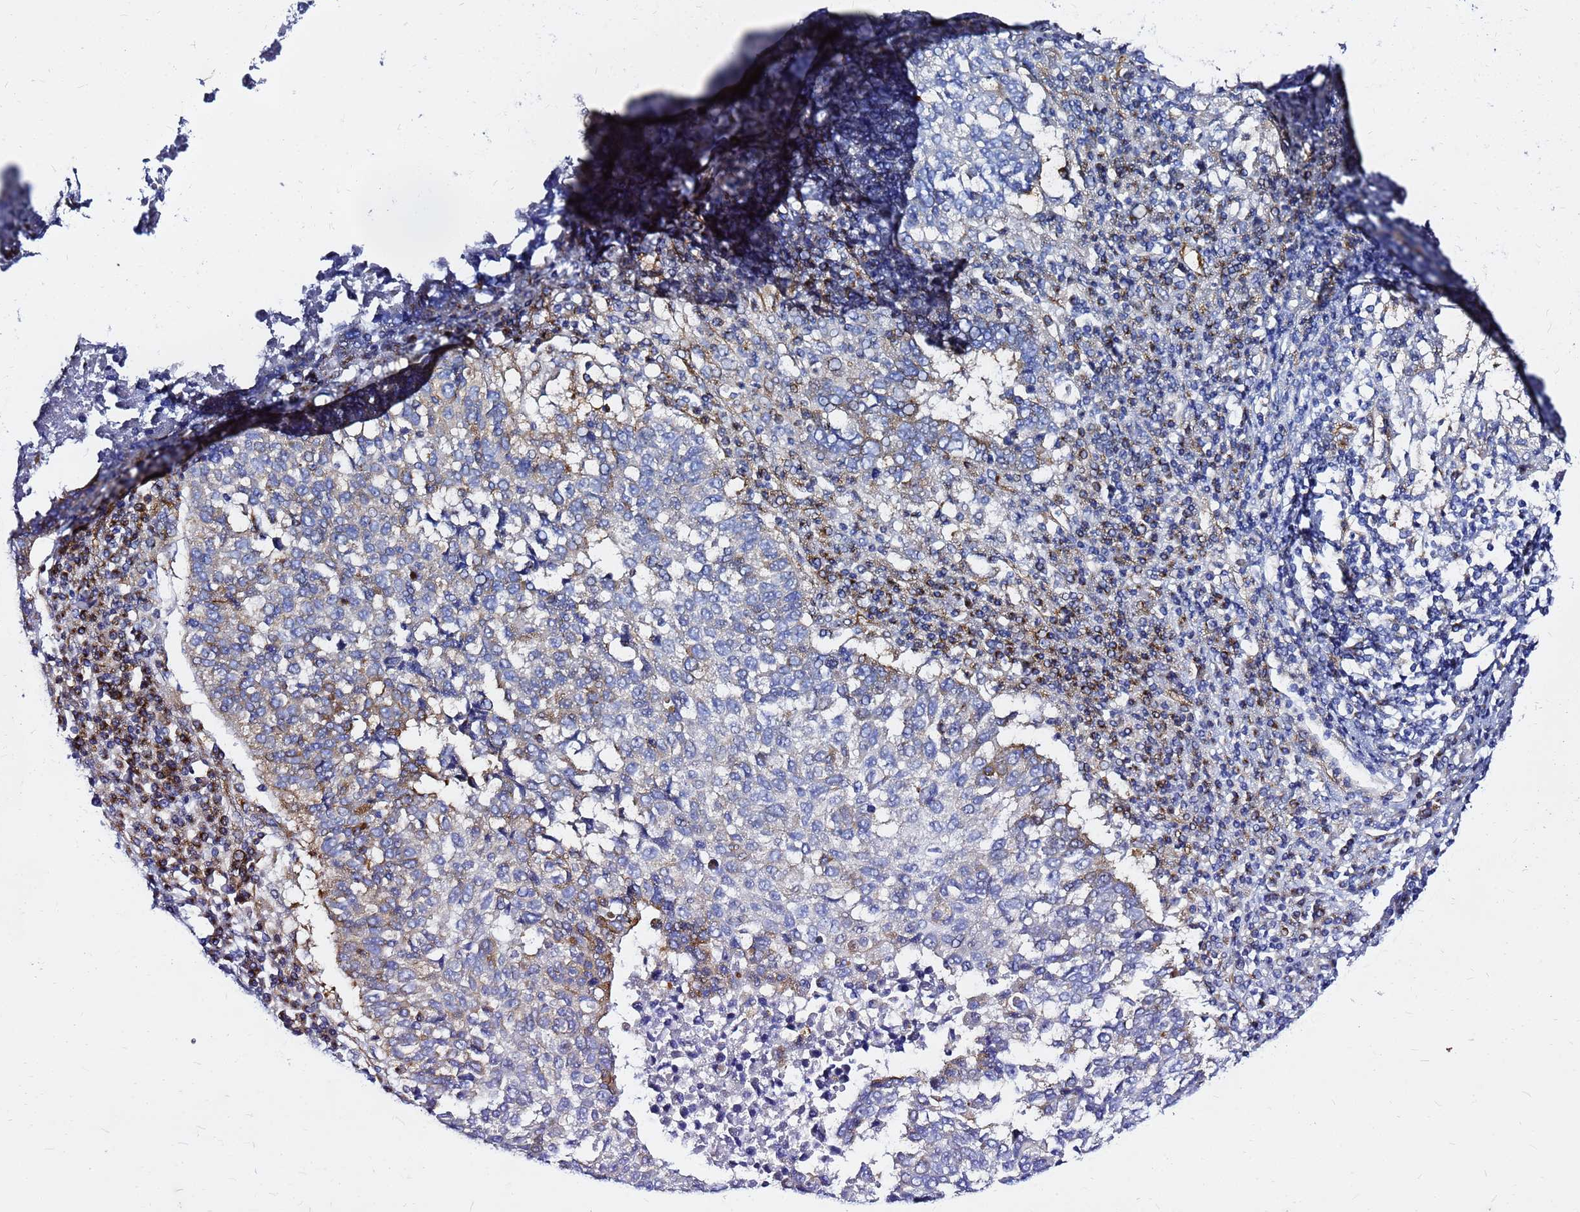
{"staining": {"intensity": "moderate", "quantity": "<25%", "location": "cytoplasmic/membranous"}, "tissue": "lung cancer", "cell_type": "Tumor cells", "image_type": "cancer", "snomed": [{"axis": "morphology", "description": "Squamous cell carcinoma, NOS"}, {"axis": "topography", "description": "Lung"}], "caption": "Human lung cancer stained for a protein (brown) reveals moderate cytoplasmic/membranous positive staining in about <25% of tumor cells.", "gene": "TUBA8", "patient": {"sex": "male", "age": 73}}